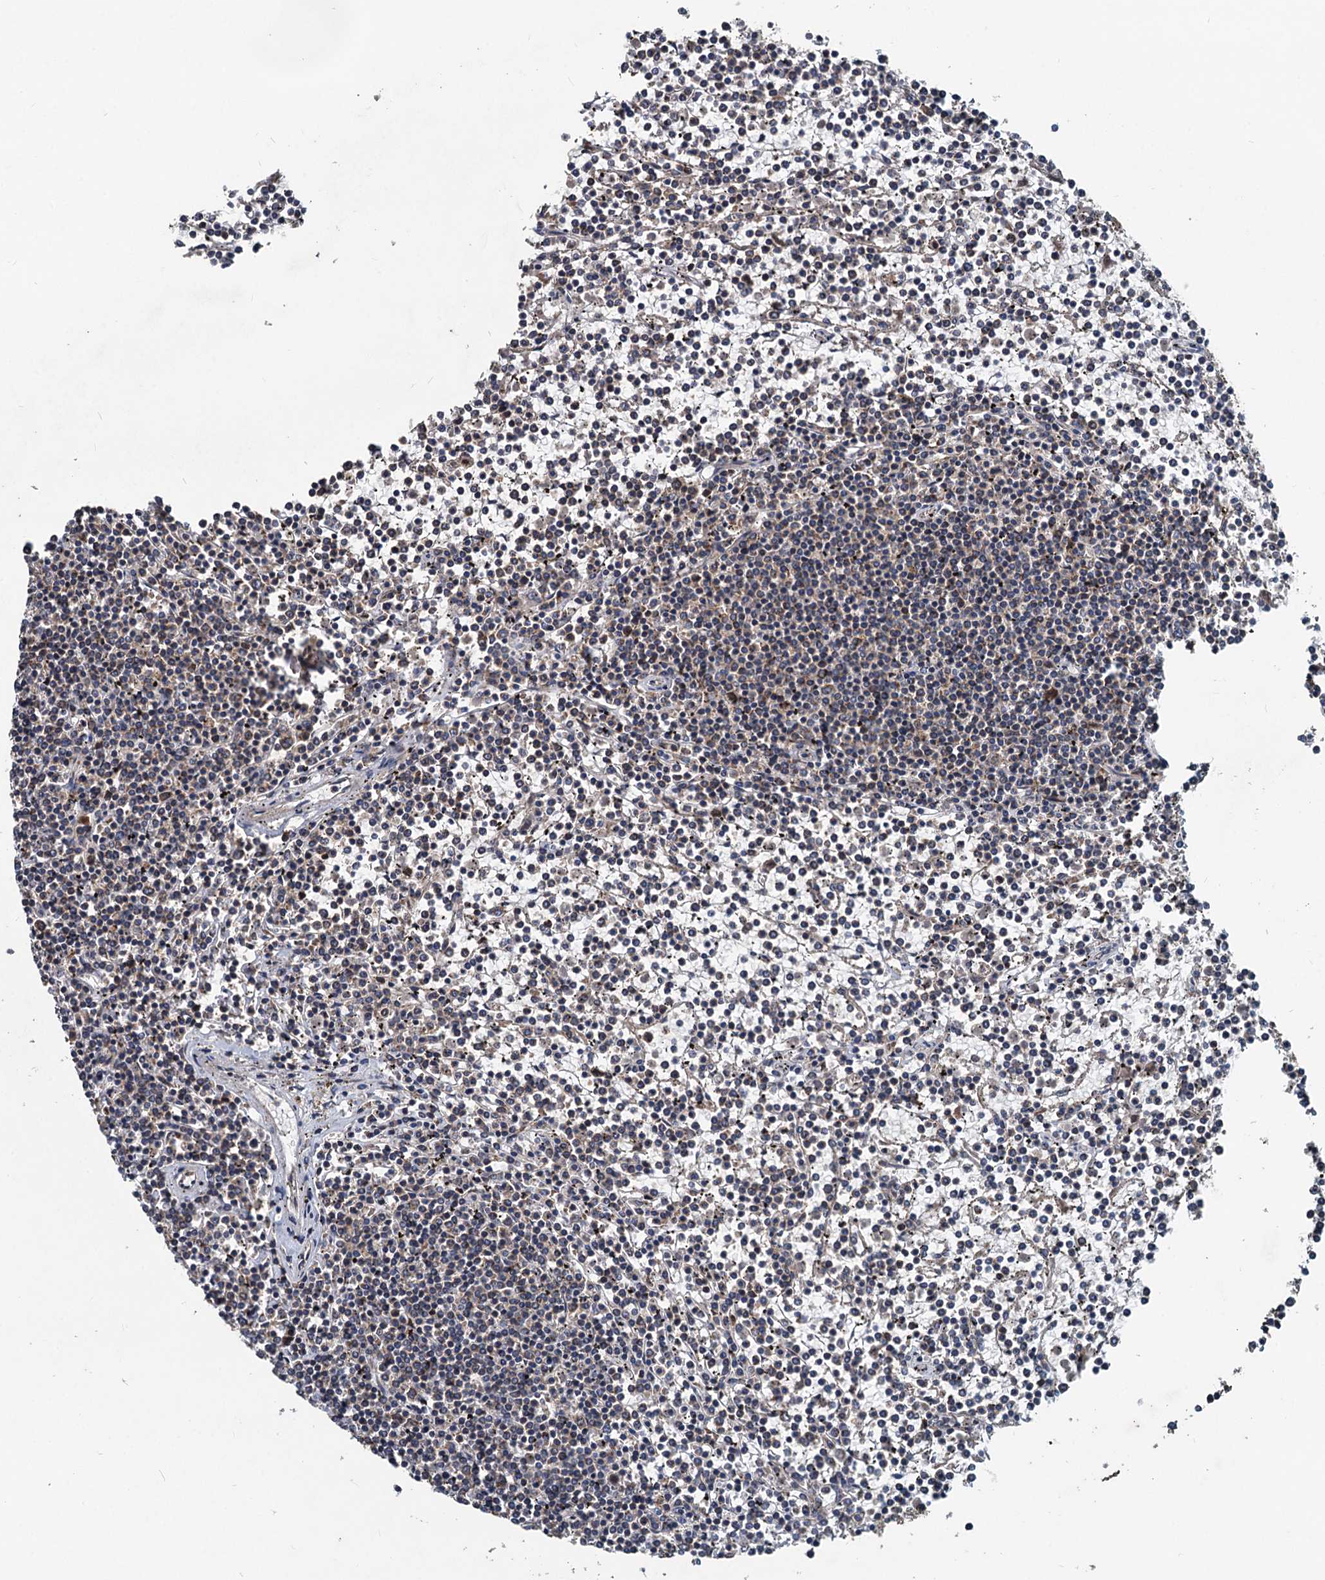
{"staining": {"intensity": "negative", "quantity": "none", "location": "none"}, "tissue": "lymphoma", "cell_type": "Tumor cells", "image_type": "cancer", "snomed": [{"axis": "morphology", "description": "Malignant lymphoma, non-Hodgkin's type, Low grade"}, {"axis": "topography", "description": "Spleen"}], "caption": "This is an immunohistochemistry micrograph of human low-grade malignant lymphoma, non-Hodgkin's type. There is no positivity in tumor cells.", "gene": "OTUB1", "patient": {"sex": "female", "age": 19}}